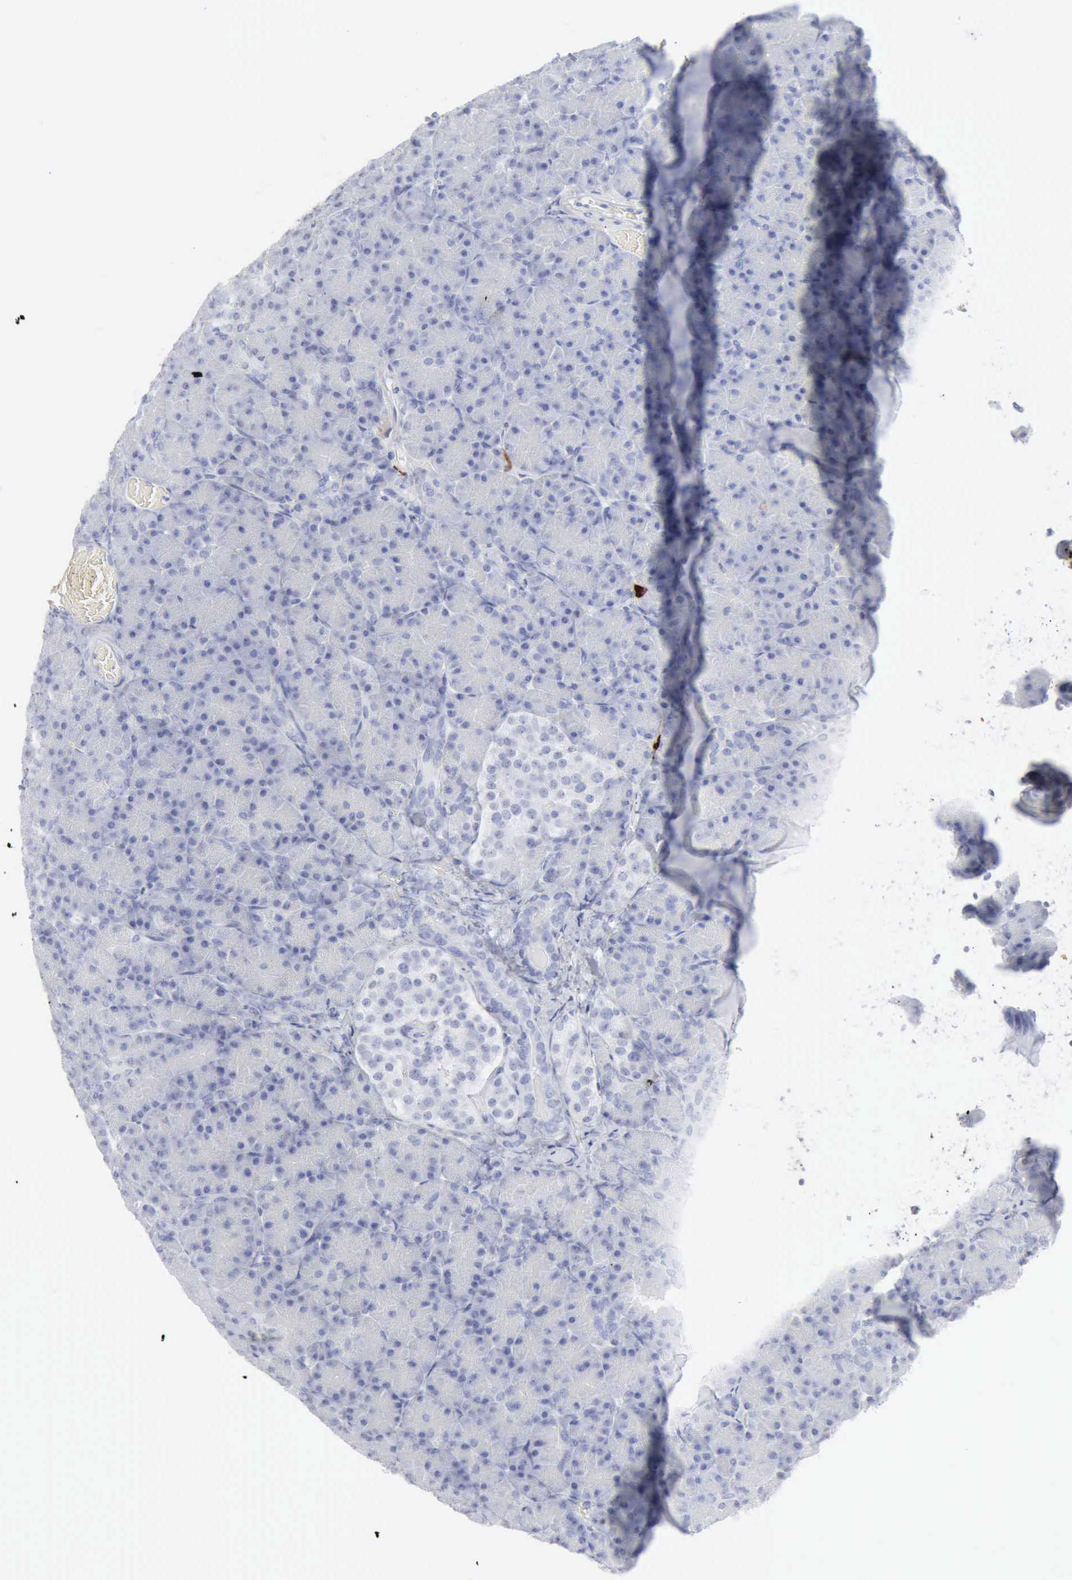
{"staining": {"intensity": "negative", "quantity": "none", "location": "none"}, "tissue": "pancreas", "cell_type": "Exocrine glandular cells", "image_type": "normal", "snomed": [{"axis": "morphology", "description": "Normal tissue, NOS"}, {"axis": "topography", "description": "Pancreas"}], "caption": "This is a histopathology image of immunohistochemistry (IHC) staining of benign pancreas, which shows no positivity in exocrine glandular cells.", "gene": "CMA1", "patient": {"sex": "female", "age": 43}}